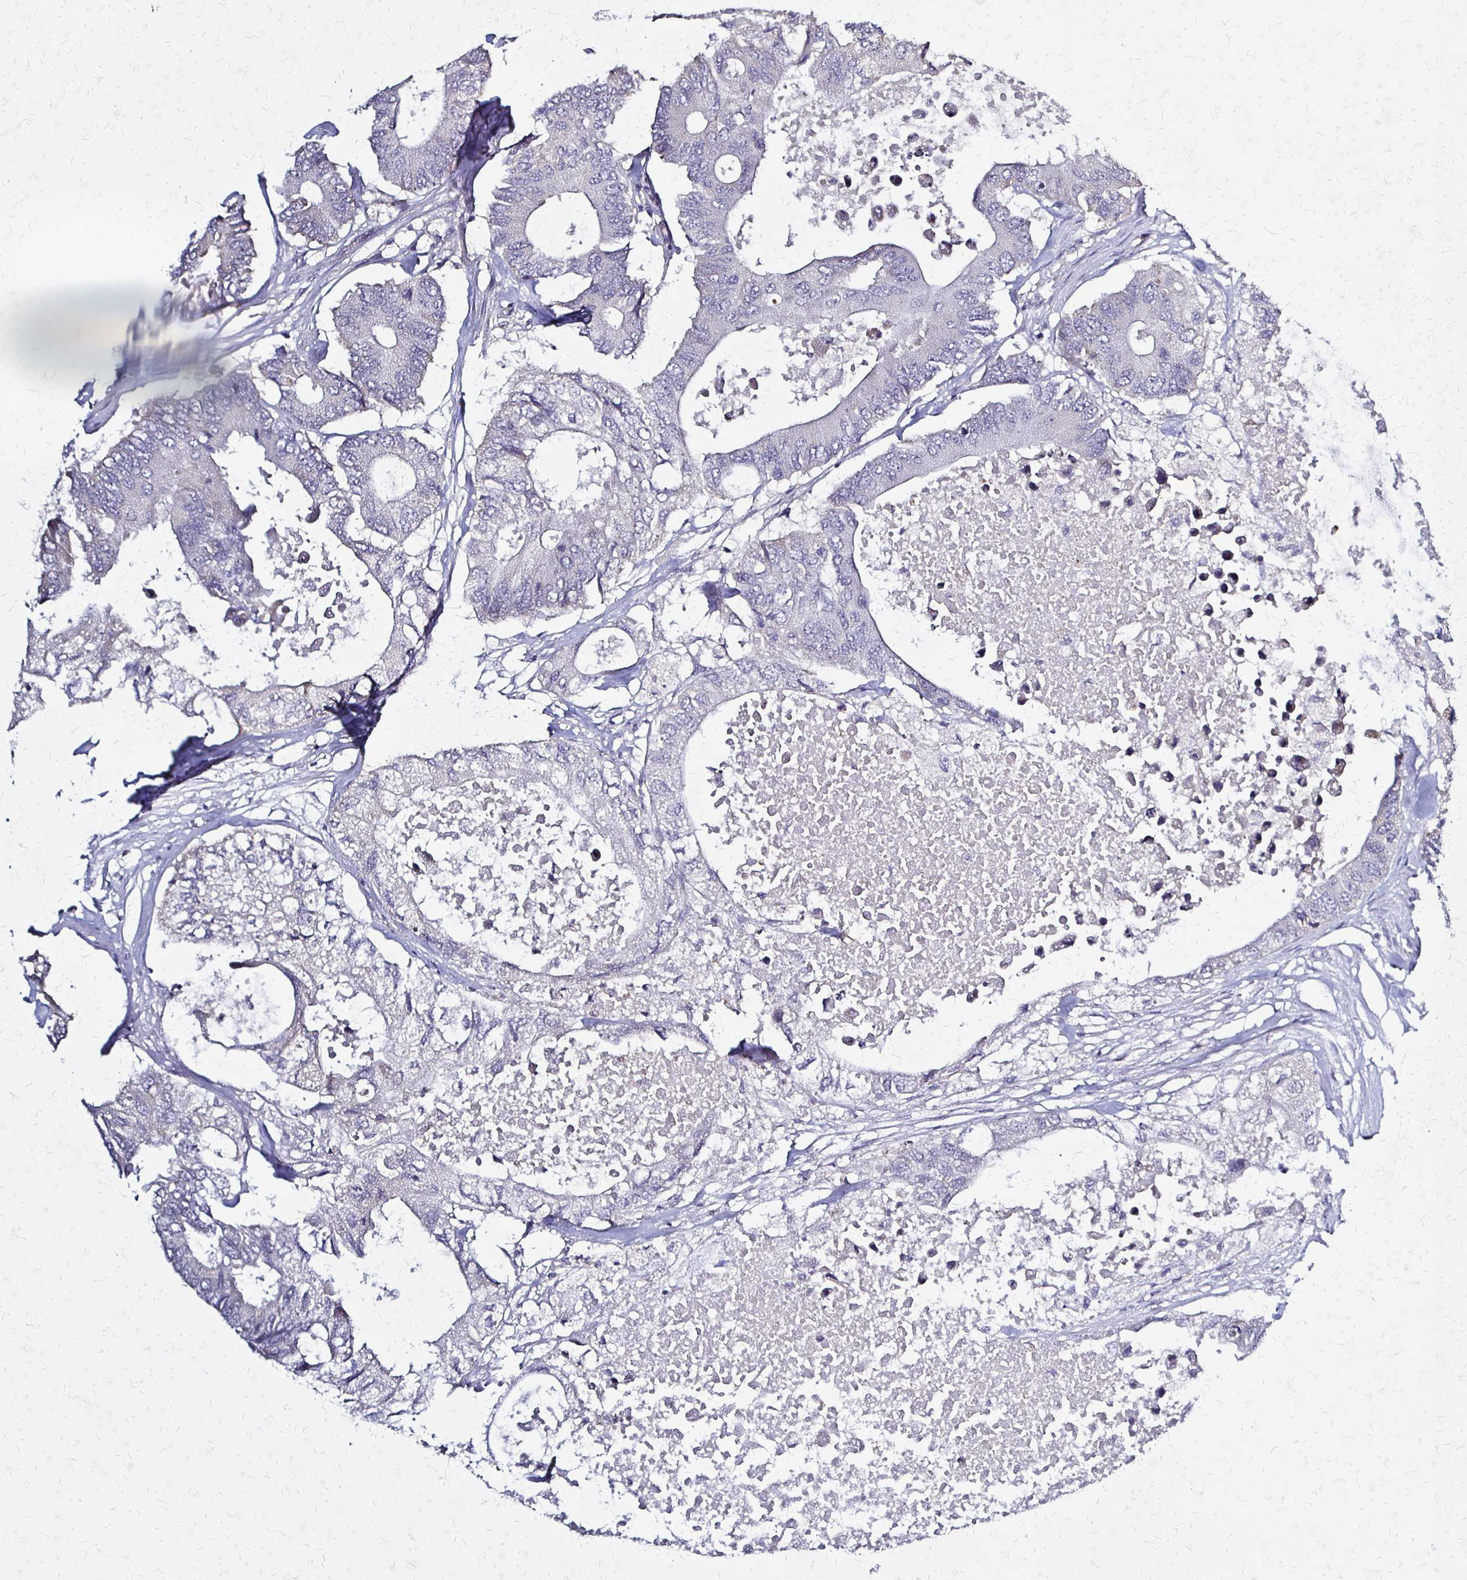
{"staining": {"intensity": "negative", "quantity": "none", "location": "none"}, "tissue": "colorectal cancer", "cell_type": "Tumor cells", "image_type": "cancer", "snomed": [{"axis": "morphology", "description": "Adenocarcinoma, NOS"}, {"axis": "topography", "description": "Colon"}], "caption": "DAB (3,3'-diaminobenzidine) immunohistochemical staining of human colorectal adenocarcinoma exhibits no significant expression in tumor cells.", "gene": "SLC9A9", "patient": {"sex": "male", "age": 71}}